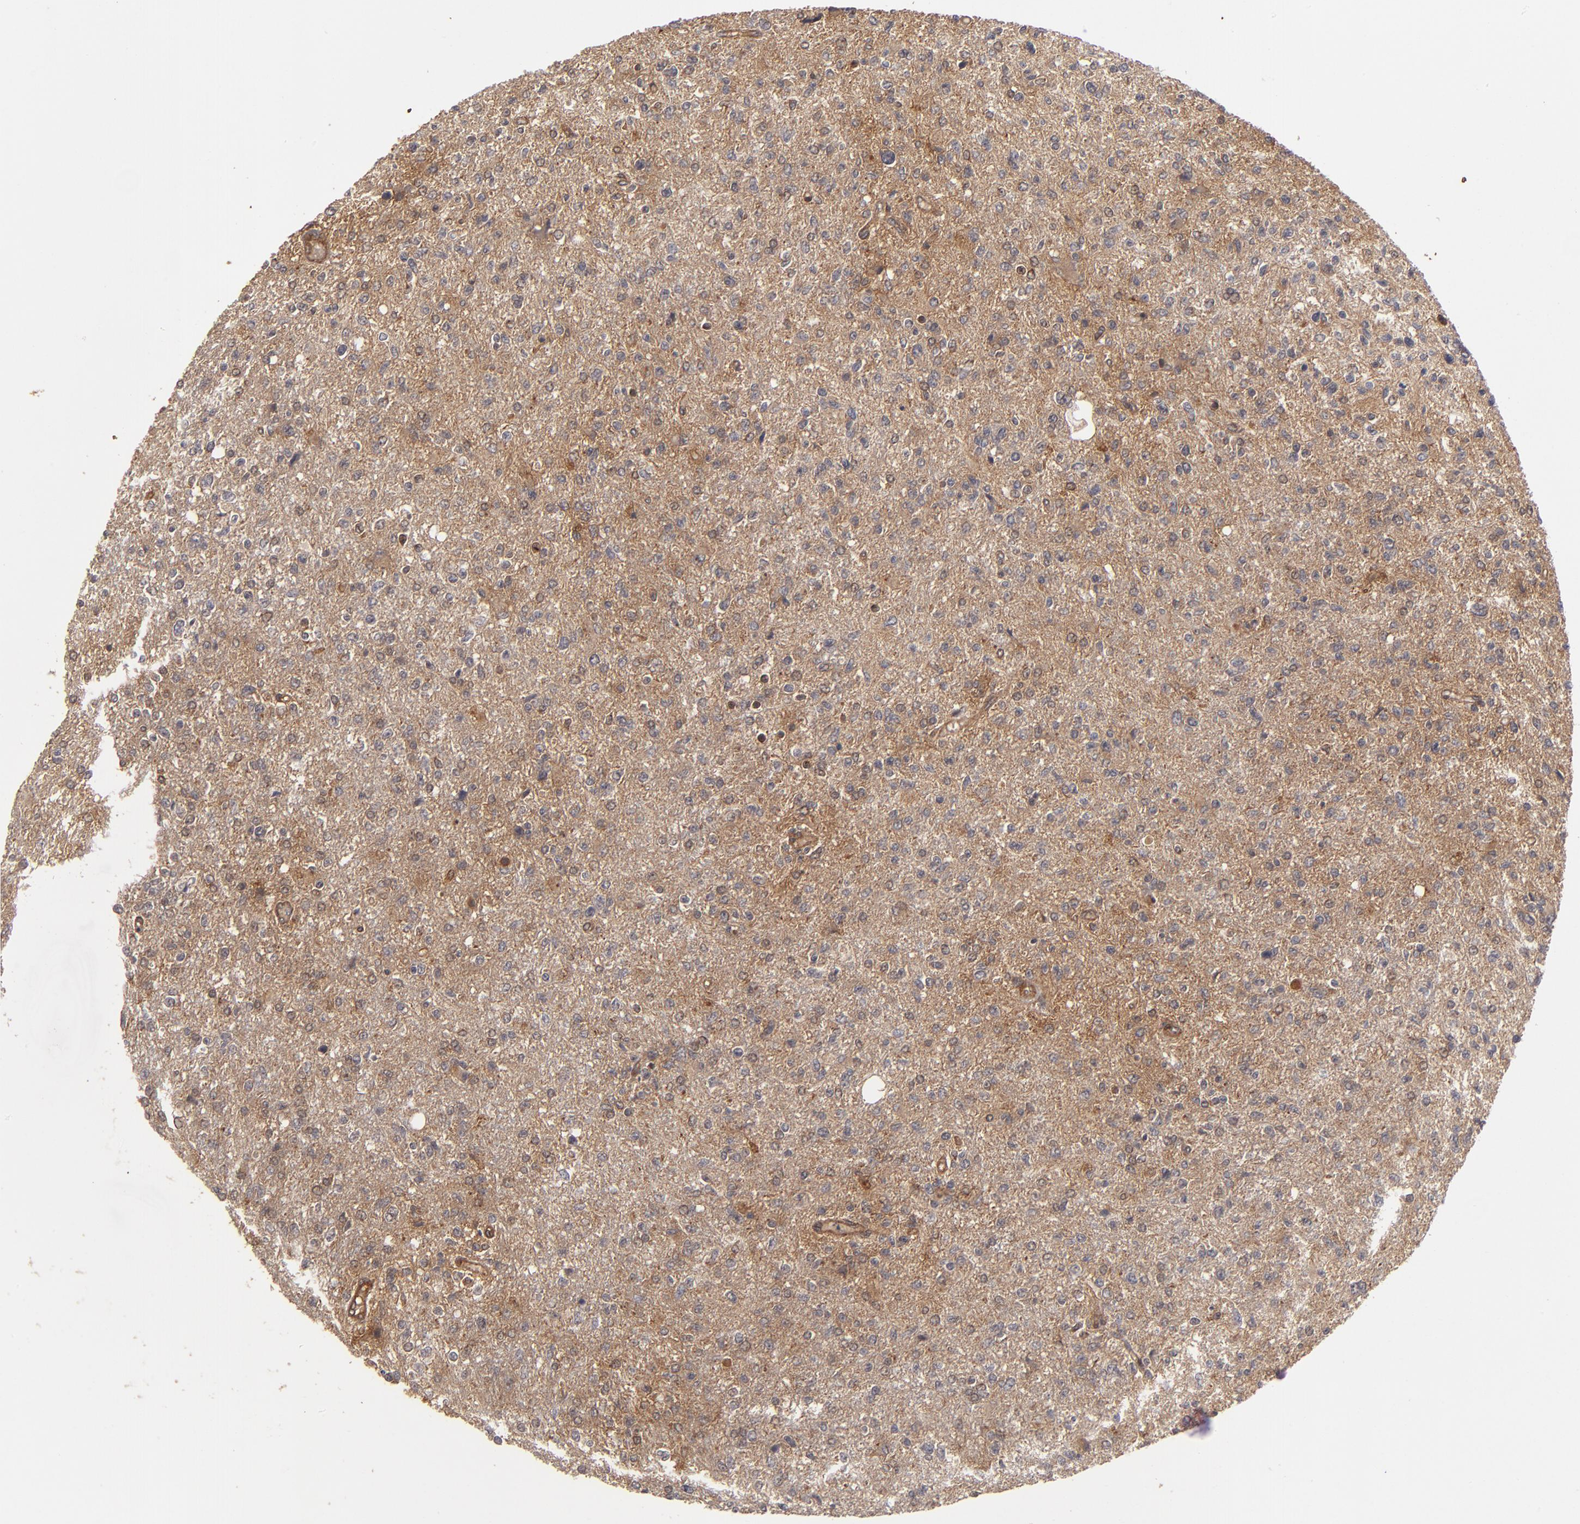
{"staining": {"intensity": "weak", "quantity": "25%-75%", "location": "cytoplasmic/membranous"}, "tissue": "glioma", "cell_type": "Tumor cells", "image_type": "cancer", "snomed": [{"axis": "morphology", "description": "Glioma, malignant, High grade"}, {"axis": "topography", "description": "Cerebral cortex"}], "caption": "This histopathology image shows immunohistochemistry staining of glioma, with low weak cytoplasmic/membranous positivity in about 25%-75% of tumor cells.", "gene": "BDKRB1", "patient": {"sex": "male", "age": 76}}